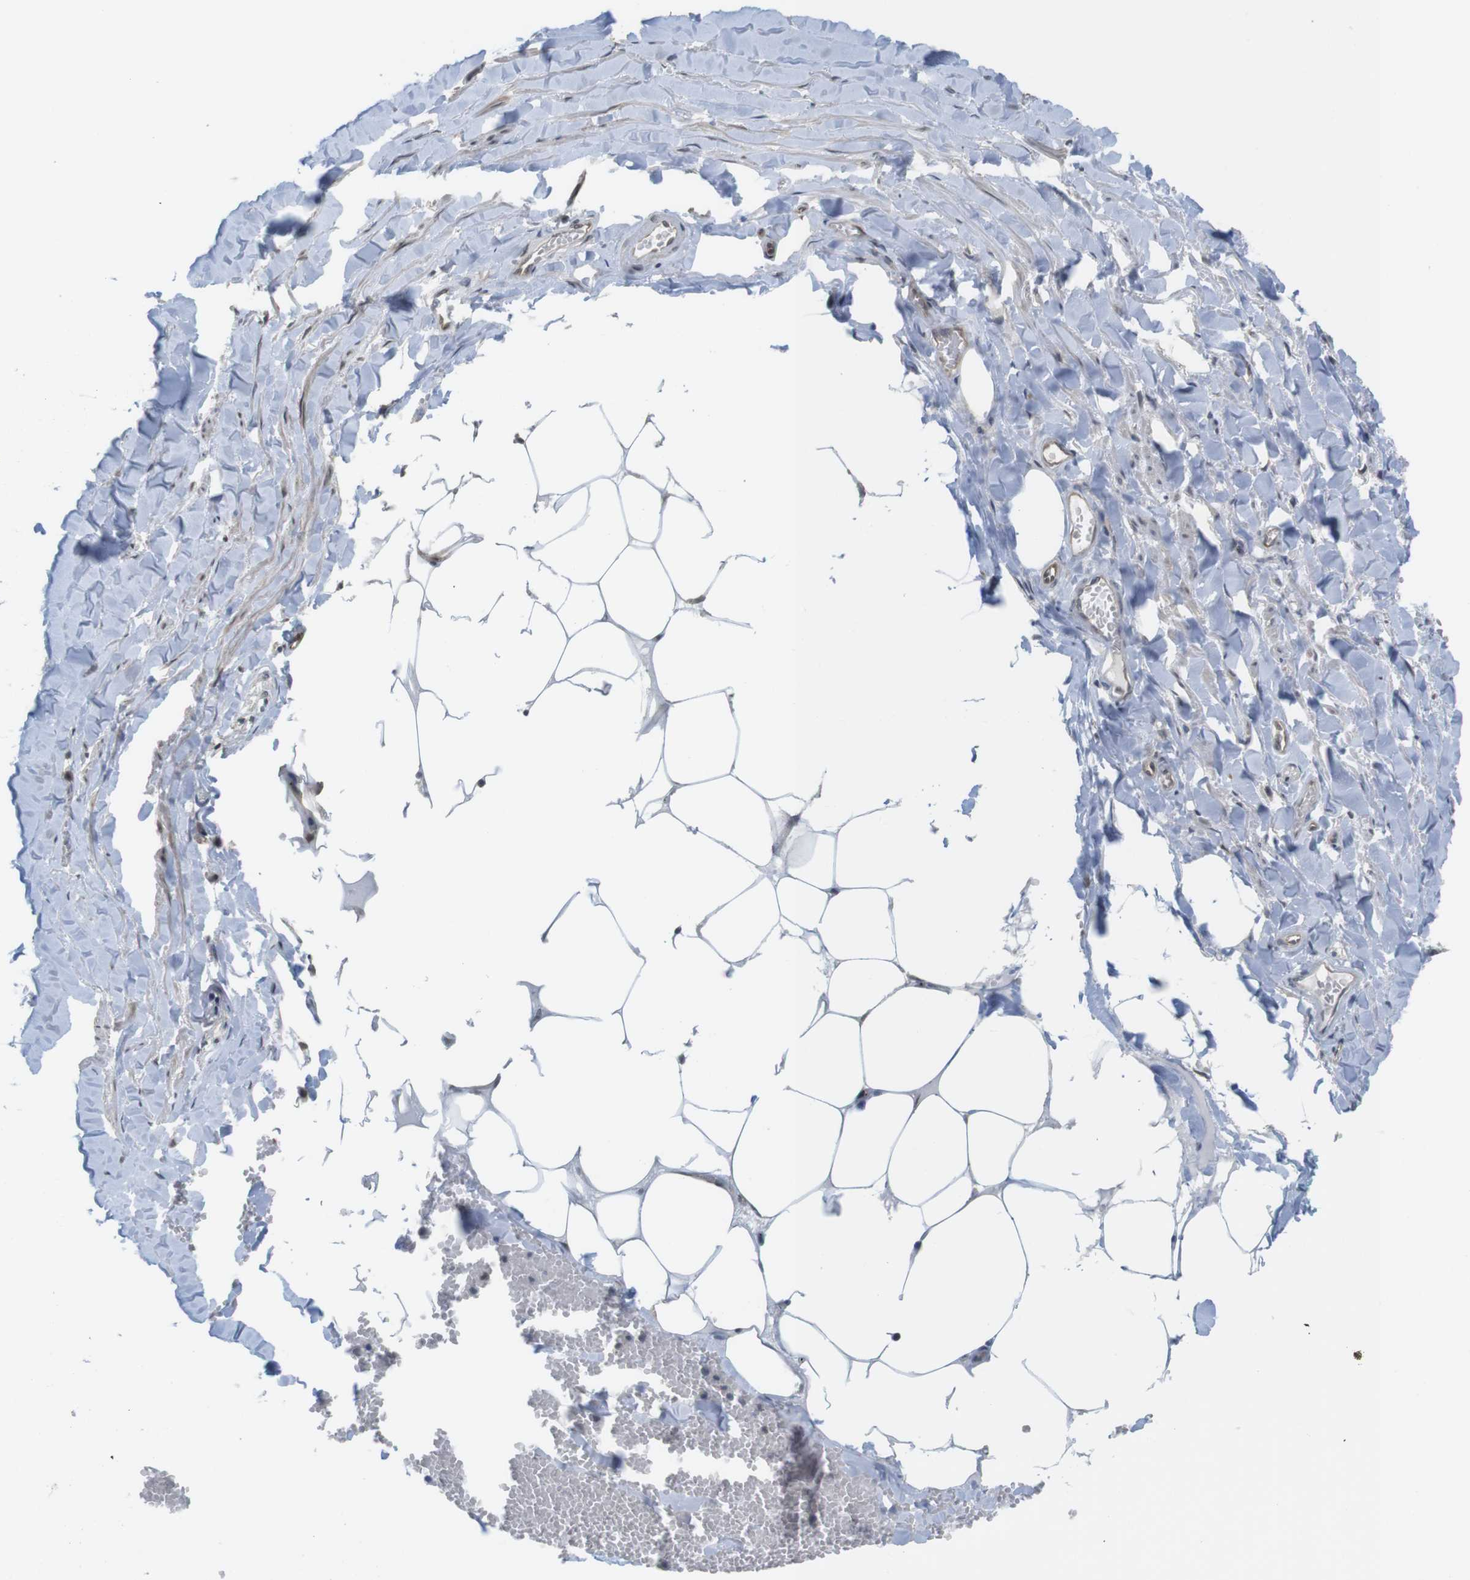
{"staining": {"intensity": "negative", "quantity": "none", "location": "none"}, "tissue": "adipose tissue", "cell_type": "Adipocytes", "image_type": "normal", "snomed": [{"axis": "morphology", "description": "Normal tissue, NOS"}, {"axis": "topography", "description": "Adipose tissue"}, {"axis": "topography", "description": "Peripheral nerve tissue"}], "caption": "The image exhibits no significant expression in adipocytes of adipose tissue.", "gene": "CC2D1A", "patient": {"sex": "male", "age": 52}}